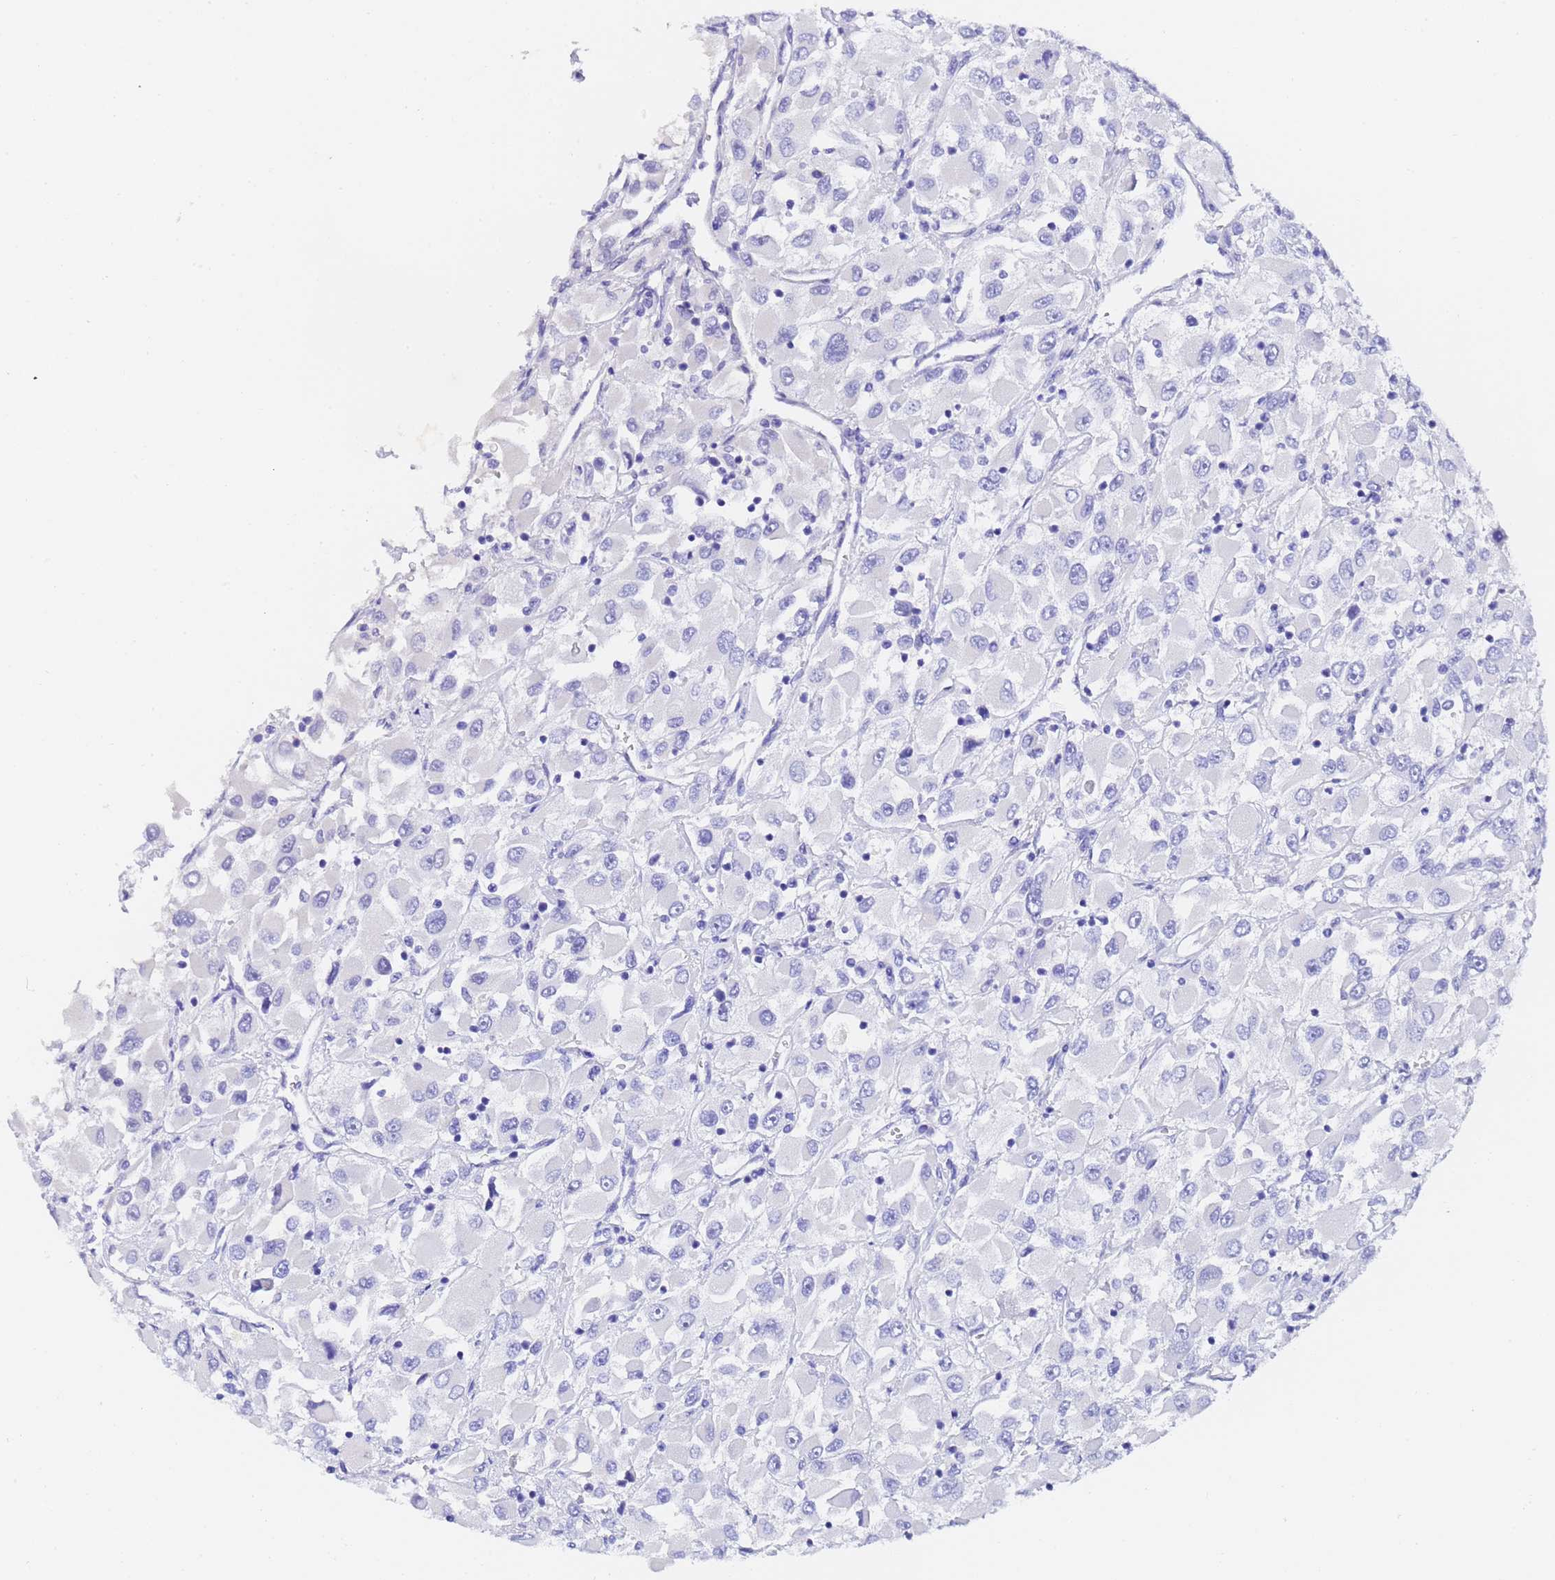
{"staining": {"intensity": "negative", "quantity": "none", "location": "none"}, "tissue": "renal cancer", "cell_type": "Tumor cells", "image_type": "cancer", "snomed": [{"axis": "morphology", "description": "Adenocarcinoma, NOS"}, {"axis": "topography", "description": "Kidney"}], "caption": "The IHC photomicrograph has no significant expression in tumor cells of renal adenocarcinoma tissue.", "gene": "GABRA1", "patient": {"sex": "female", "age": 52}}